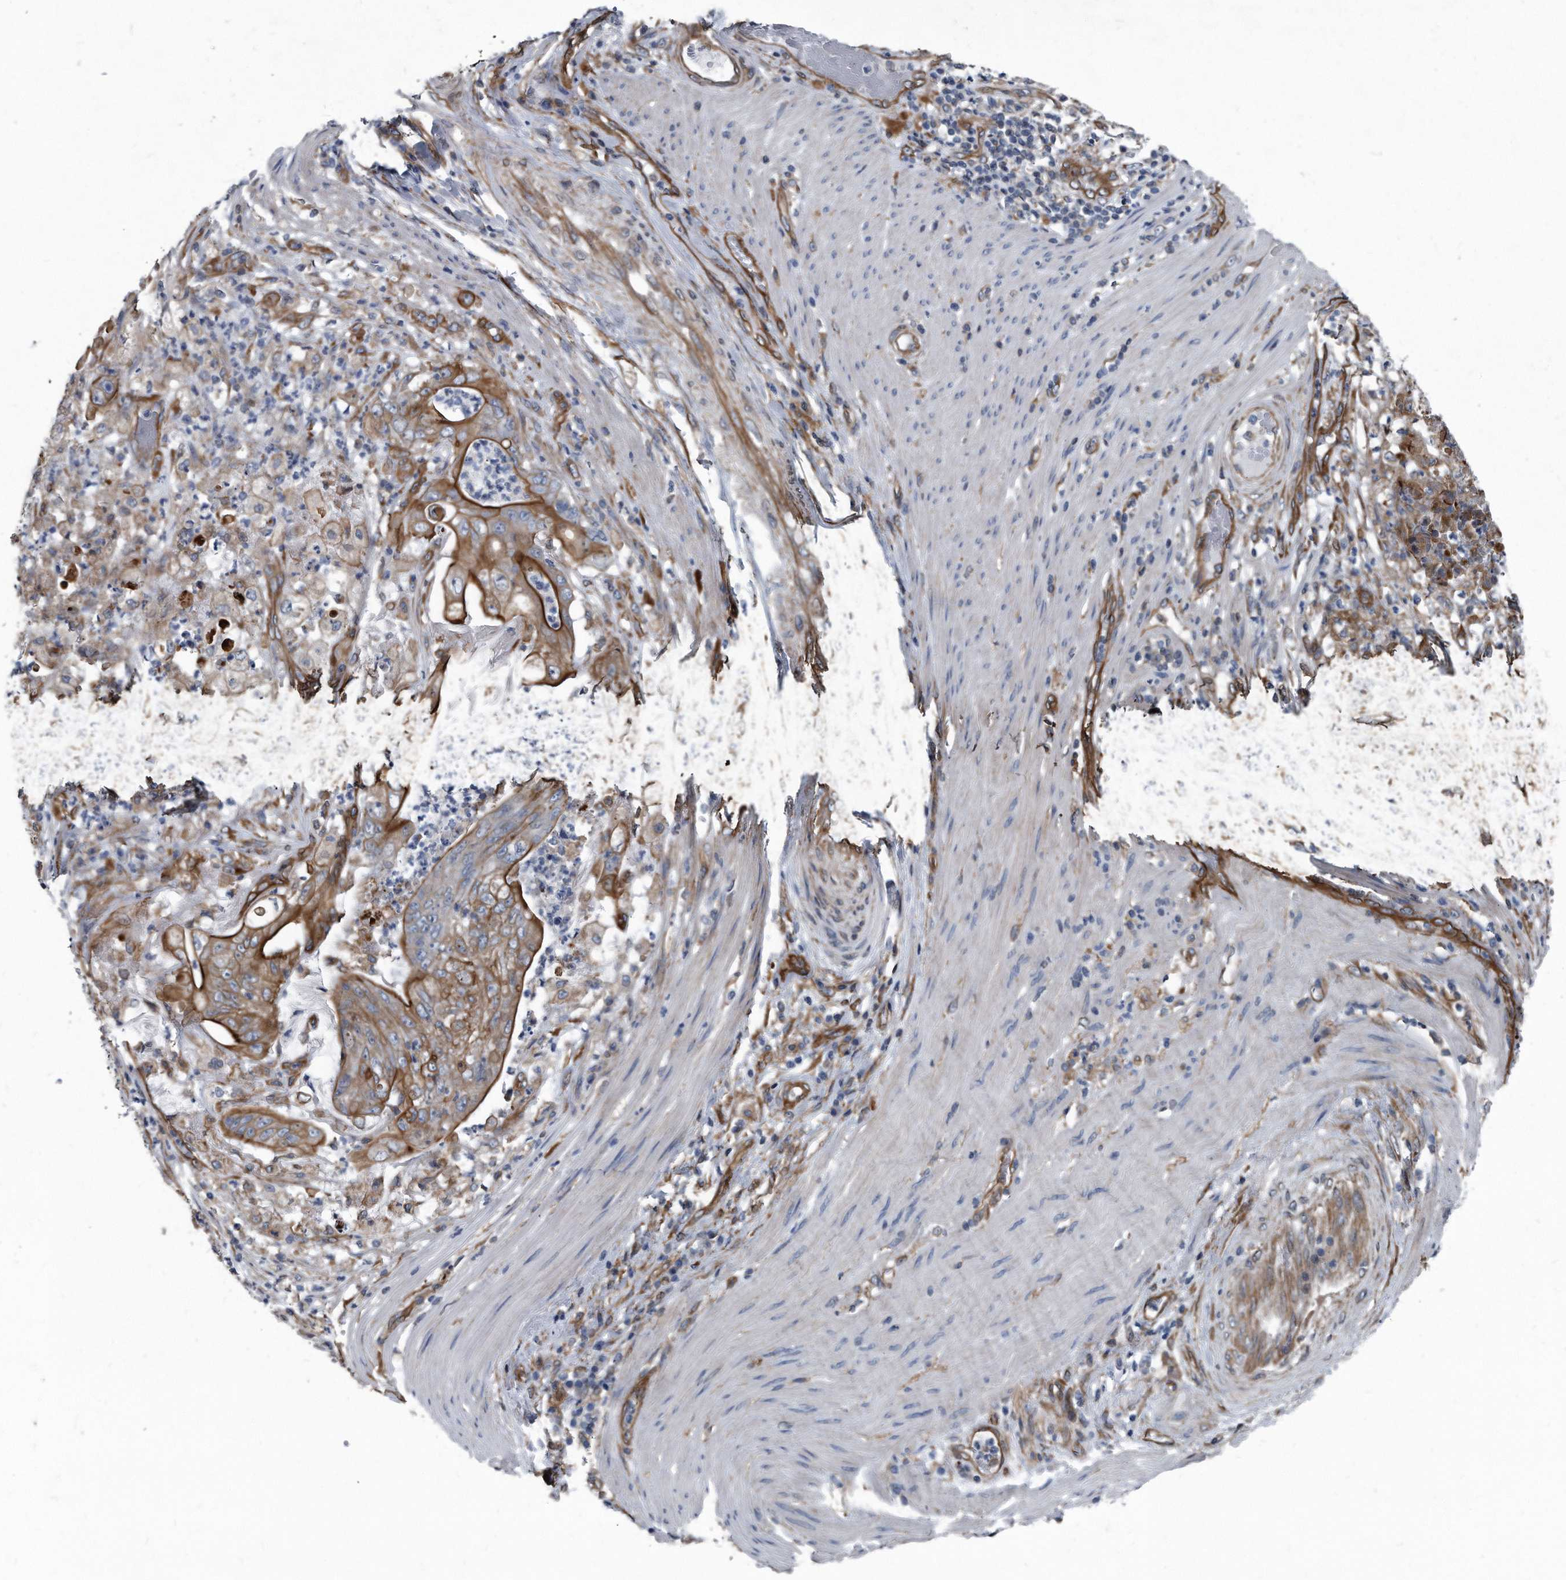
{"staining": {"intensity": "moderate", "quantity": ">75%", "location": "cytoplasmic/membranous"}, "tissue": "stomach cancer", "cell_type": "Tumor cells", "image_type": "cancer", "snomed": [{"axis": "morphology", "description": "Adenocarcinoma, NOS"}, {"axis": "topography", "description": "Stomach"}], "caption": "Immunohistochemistry (IHC) (DAB (3,3'-diaminobenzidine)) staining of stomach cancer displays moderate cytoplasmic/membranous protein staining in approximately >75% of tumor cells.", "gene": "PLEC", "patient": {"sex": "female", "age": 73}}